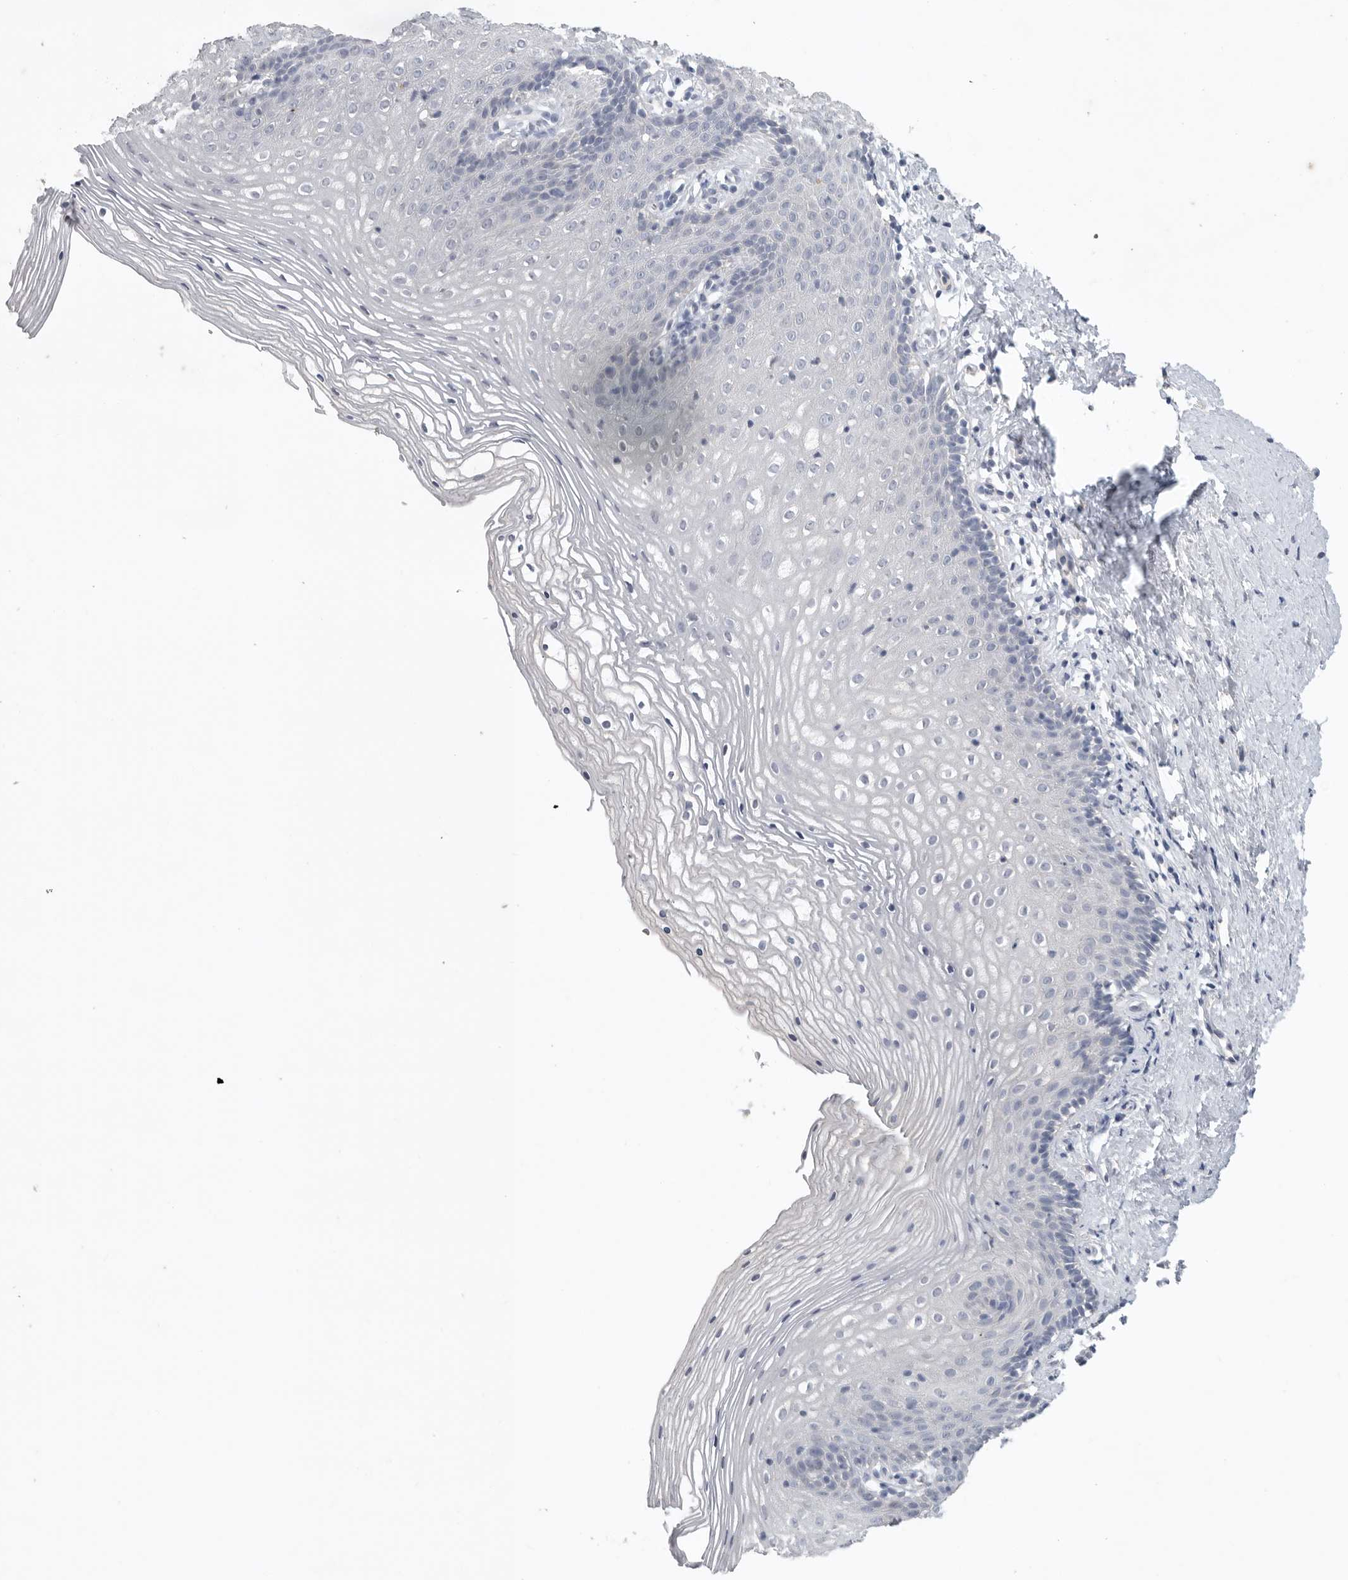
{"staining": {"intensity": "negative", "quantity": "none", "location": "none"}, "tissue": "vagina", "cell_type": "Squamous epithelial cells", "image_type": "normal", "snomed": [{"axis": "morphology", "description": "Normal tissue, NOS"}, {"axis": "topography", "description": "Vagina"}], "caption": "An IHC image of benign vagina is shown. There is no staining in squamous epithelial cells of vagina. (DAB (3,3'-diaminobenzidine) IHC, high magnification).", "gene": "REG4", "patient": {"sex": "female", "age": 32}}